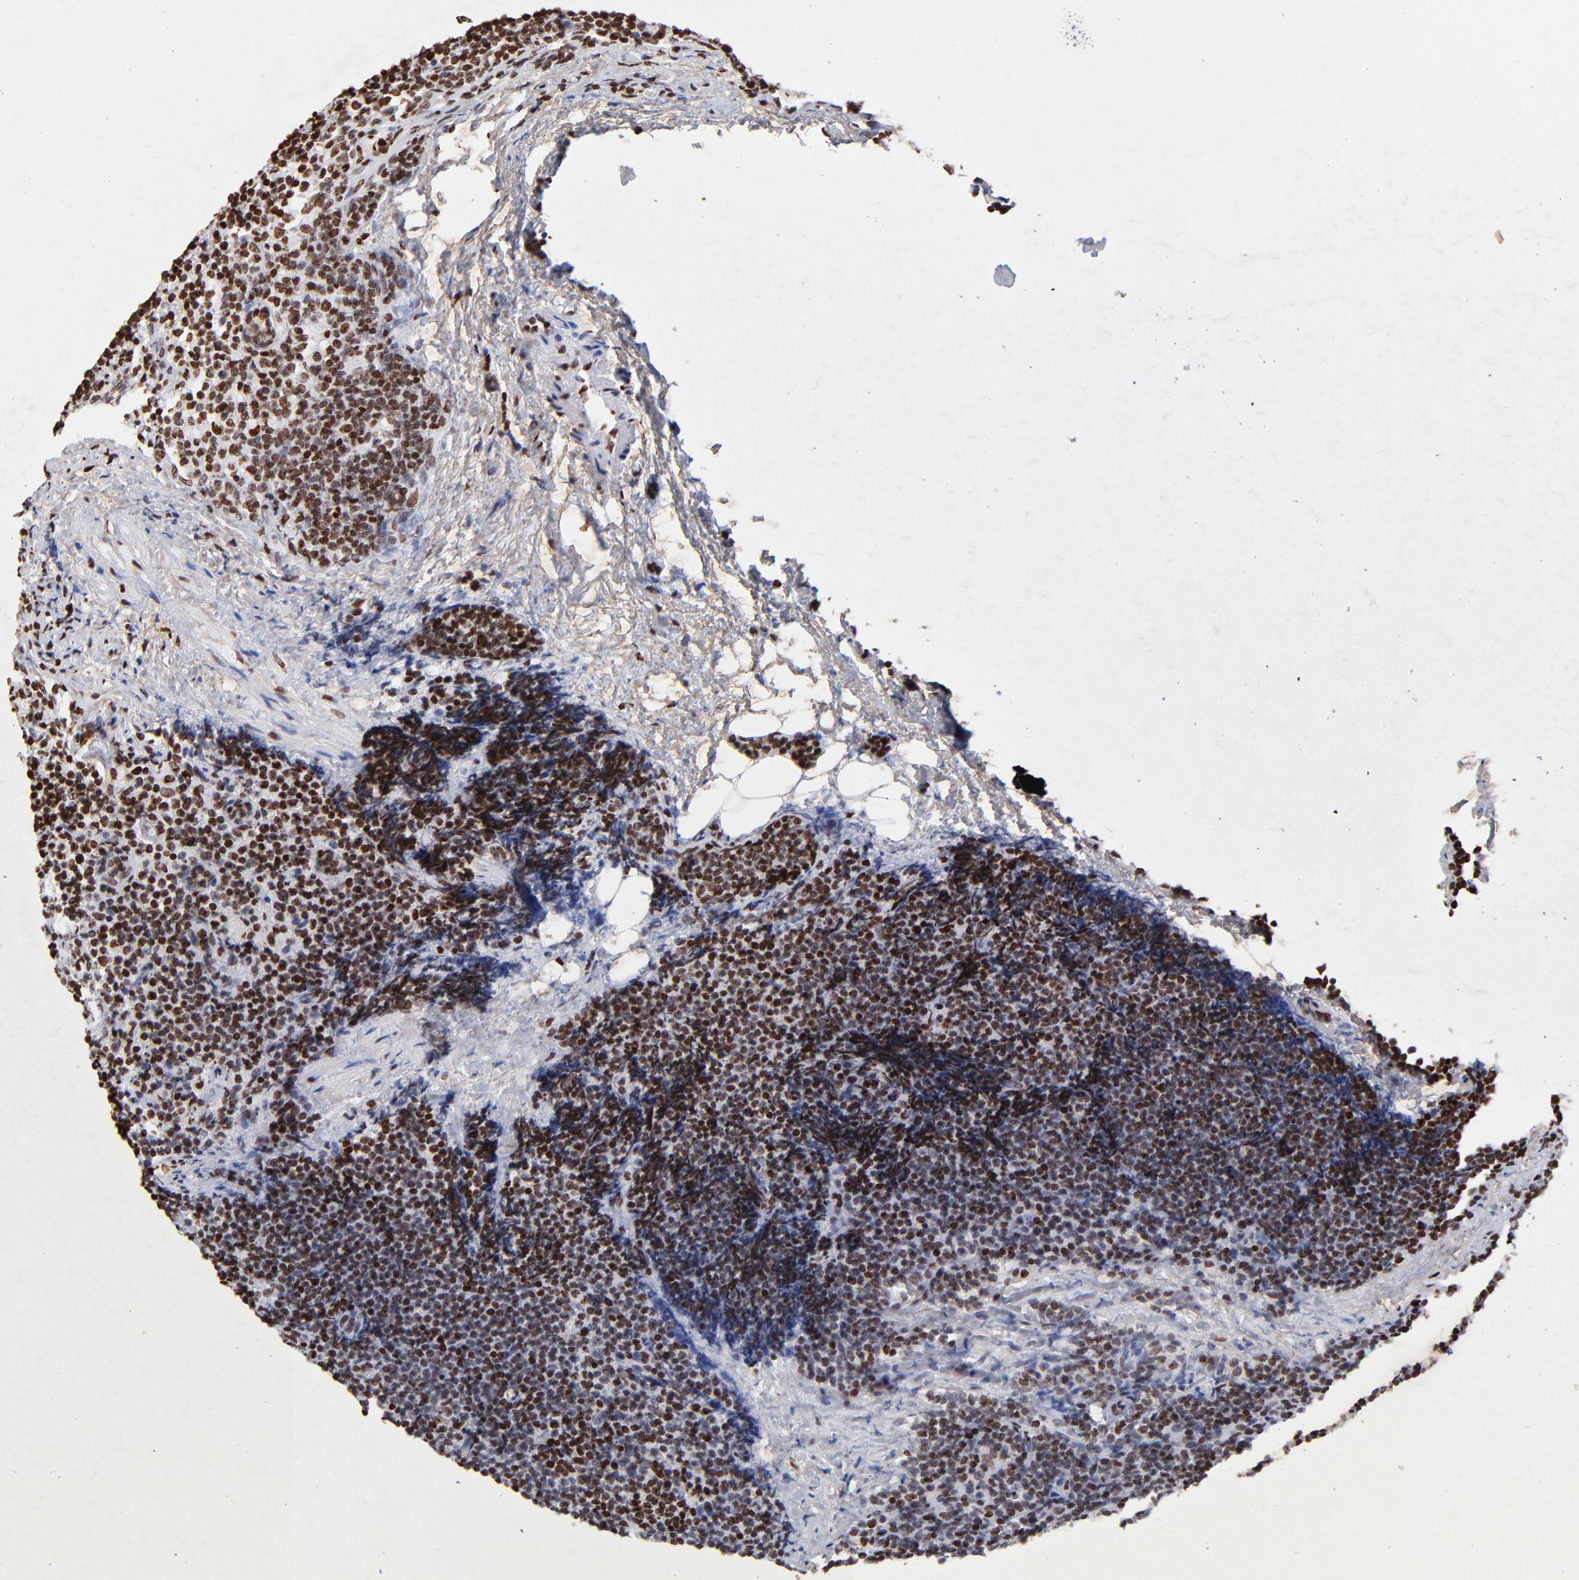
{"staining": {"intensity": "moderate", "quantity": ">75%", "location": "nuclear"}, "tissue": "lymphoma", "cell_type": "Tumor cells", "image_type": "cancer", "snomed": [{"axis": "morphology", "description": "Malignant lymphoma, non-Hodgkin's type, High grade"}, {"axis": "topography", "description": "Lymph node"}], "caption": "The photomicrograph exhibits staining of lymphoma, revealing moderate nuclear protein positivity (brown color) within tumor cells. Nuclei are stained in blue.", "gene": "FBH1", "patient": {"sex": "female", "age": 58}}